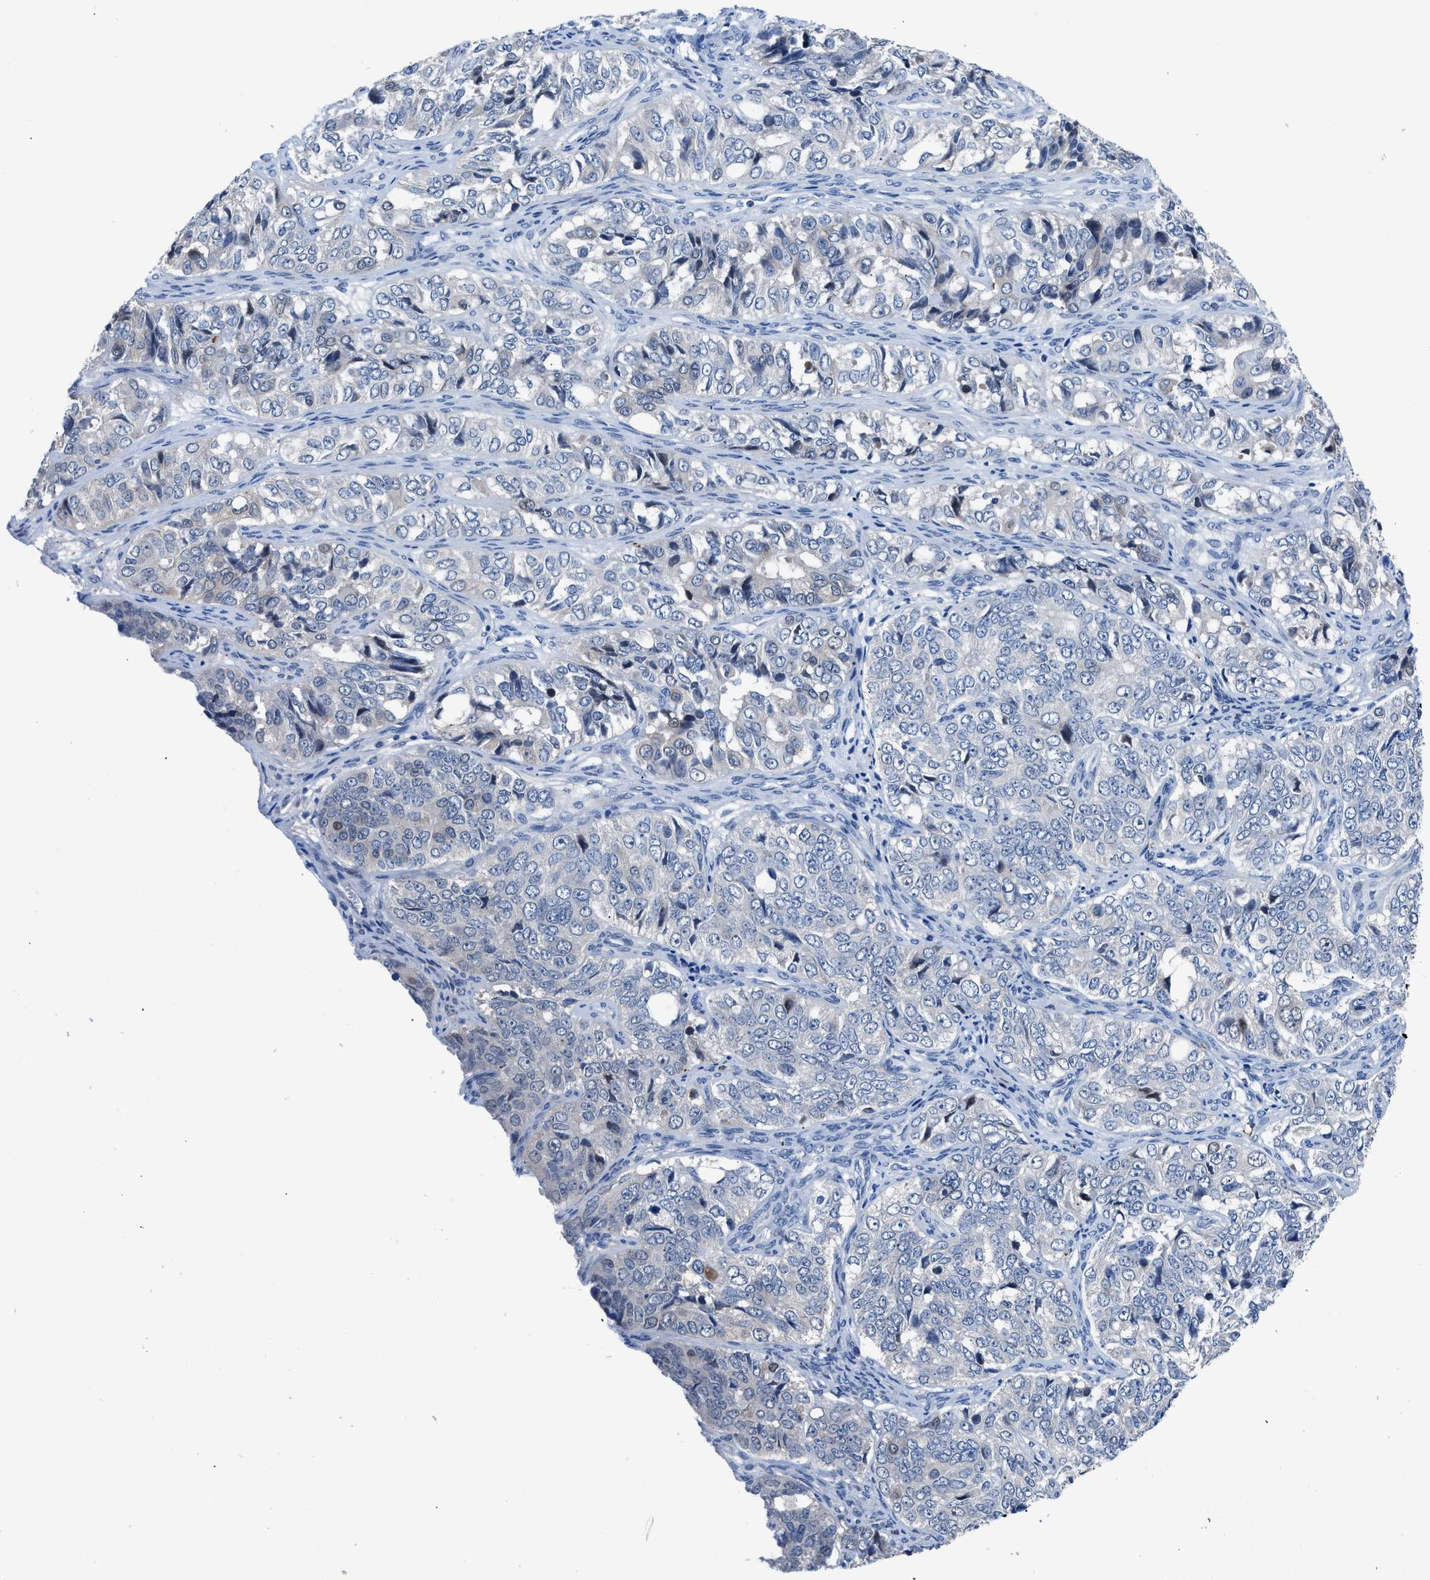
{"staining": {"intensity": "weak", "quantity": "<25%", "location": "cytoplasmic/membranous,nuclear"}, "tissue": "ovarian cancer", "cell_type": "Tumor cells", "image_type": "cancer", "snomed": [{"axis": "morphology", "description": "Carcinoma, endometroid"}, {"axis": "topography", "description": "Ovary"}], "caption": "Immunohistochemistry of ovarian endometroid carcinoma demonstrates no positivity in tumor cells.", "gene": "UAP1", "patient": {"sex": "female", "age": 51}}